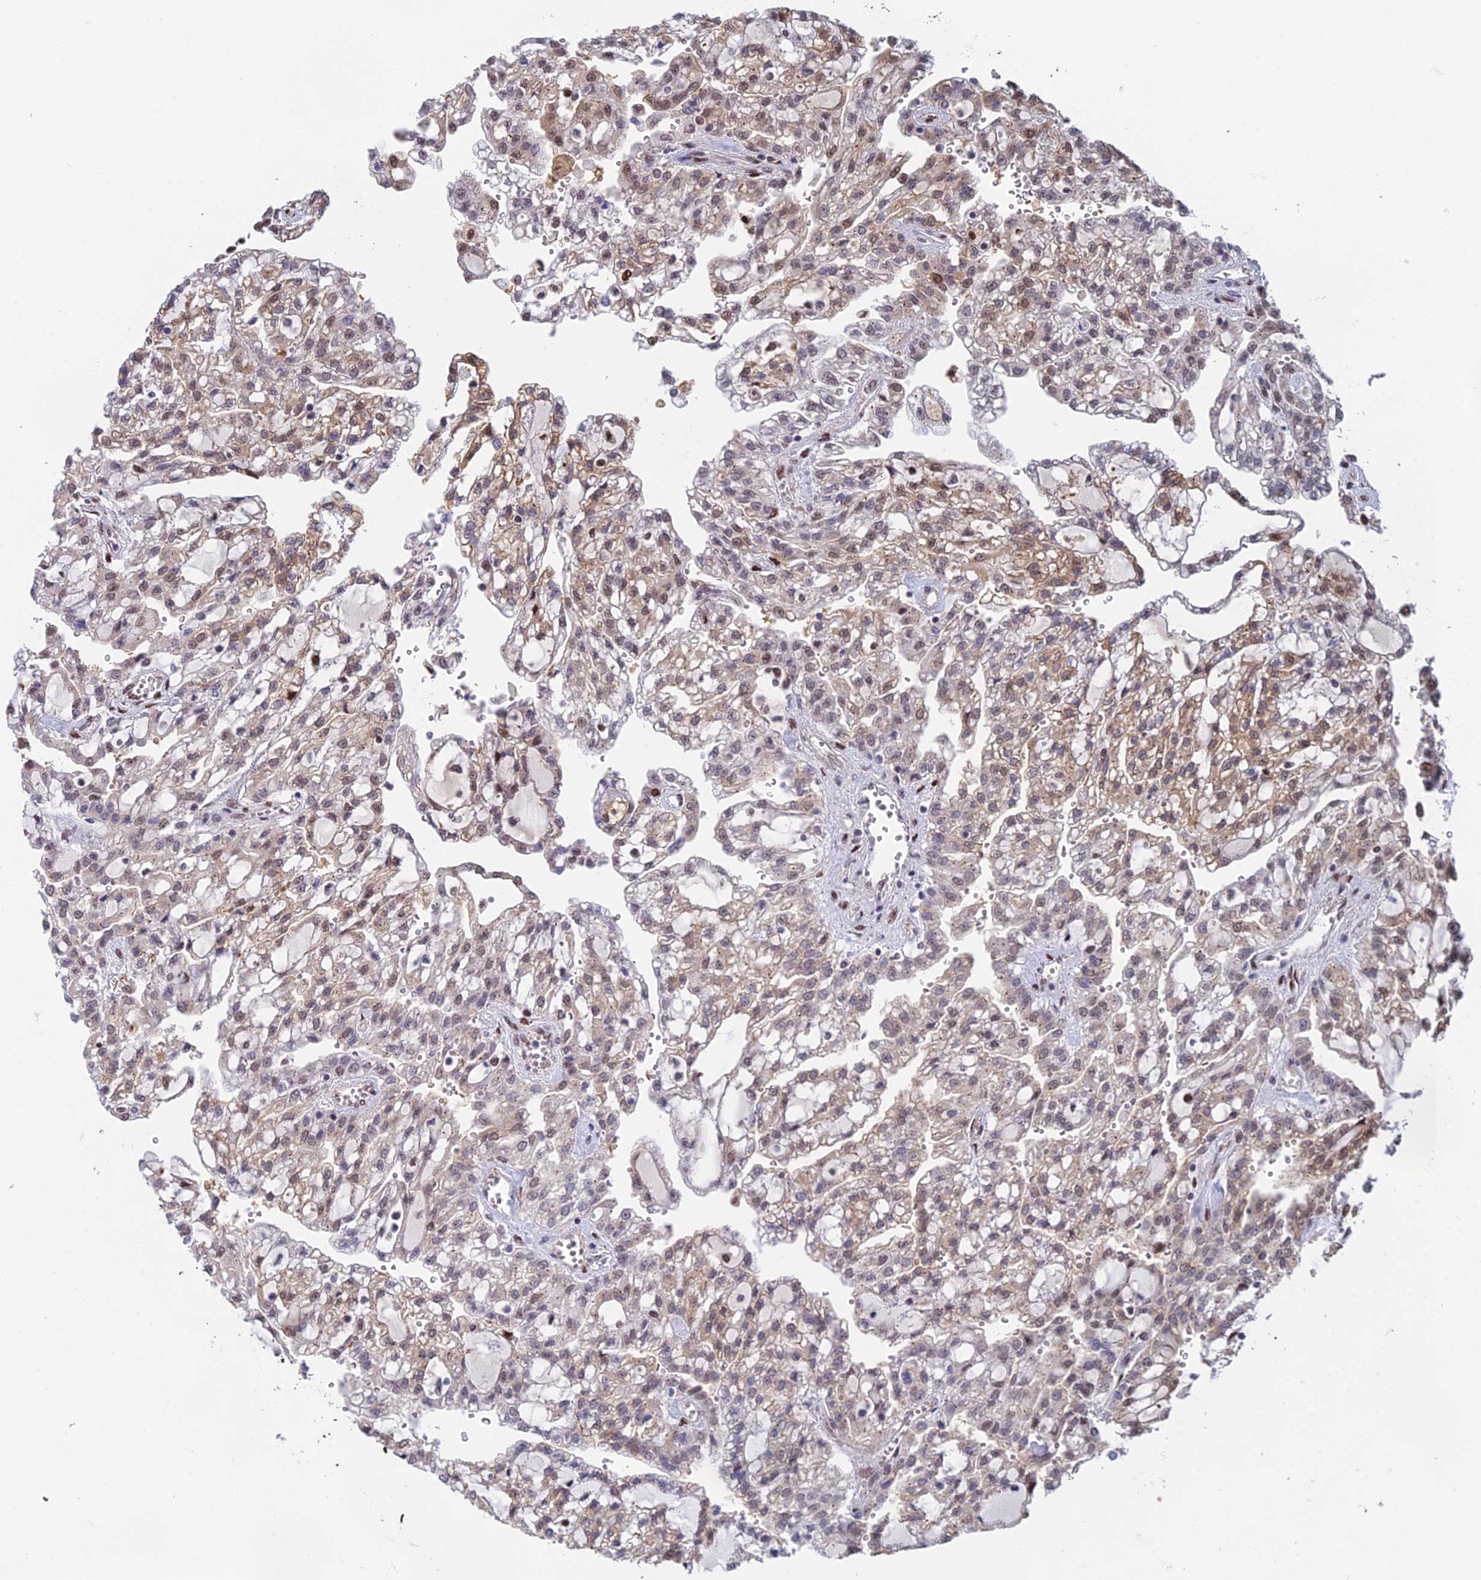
{"staining": {"intensity": "weak", "quantity": "25%-75%", "location": "cytoplasmic/membranous,nuclear"}, "tissue": "renal cancer", "cell_type": "Tumor cells", "image_type": "cancer", "snomed": [{"axis": "morphology", "description": "Adenocarcinoma, NOS"}, {"axis": "topography", "description": "Kidney"}], "caption": "High-power microscopy captured an IHC micrograph of adenocarcinoma (renal), revealing weak cytoplasmic/membranous and nuclear staining in approximately 25%-75% of tumor cells. Nuclei are stained in blue.", "gene": "MRPL17", "patient": {"sex": "male", "age": 63}}